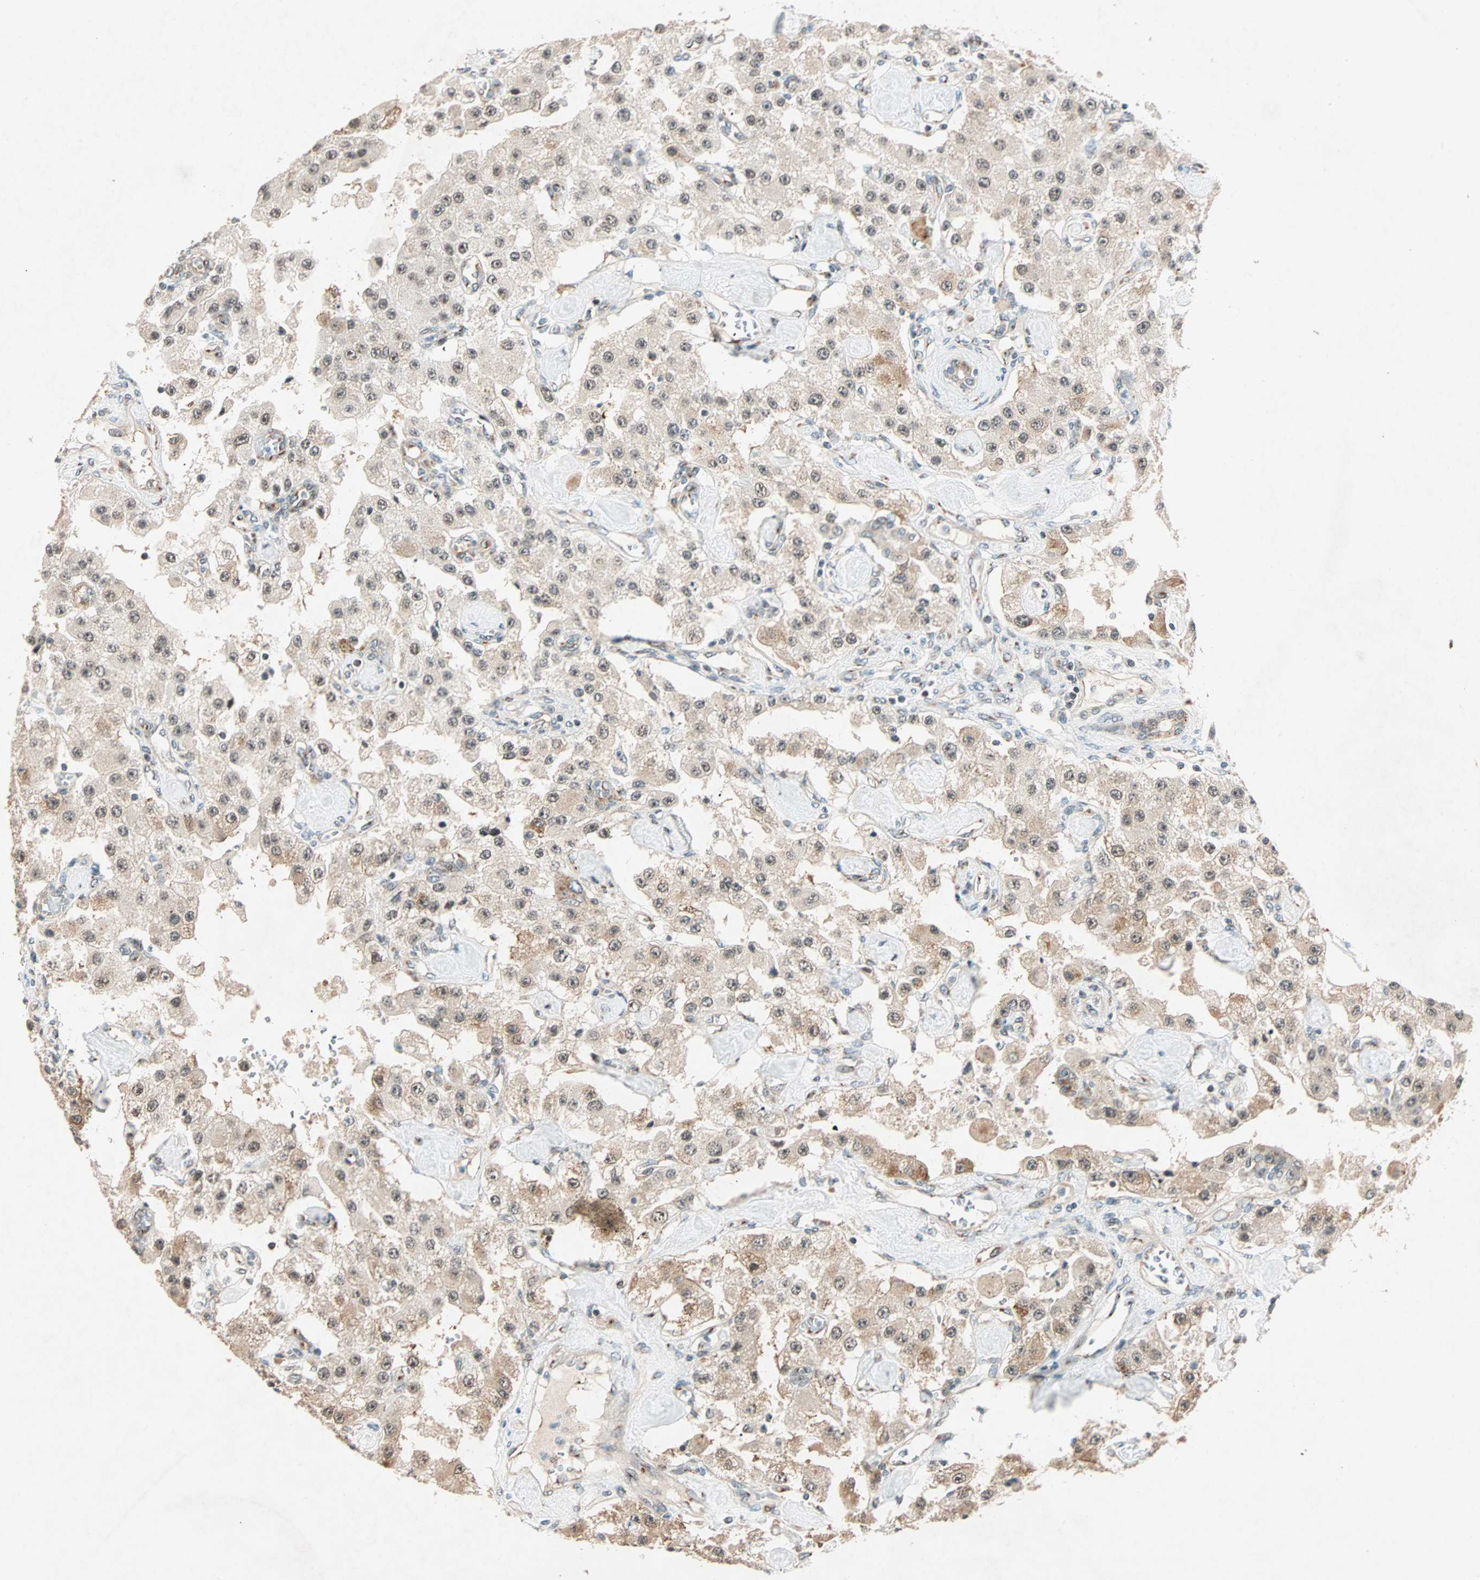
{"staining": {"intensity": "weak", "quantity": "25%-75%", "location": "cytoplasmic/membranous,nuclear"}, "tissue": "carcinoid", "cell_type": "Tumor cells", "image_type": "cancer", "snomed": [{"axis": "morphology", "description": "Carcinoid, malignant, NOS"}, {"axis": "topography", "description": "Pancreas"}], "caption": "Brown immunohistochemical staining in human malignant carcinoid displays weak cytoplasmic/membranous and nuclear expression in about 25%-75% of tumor cells. (Brightfield microscopy of DAB IHC at high magnification).", "gene": "PRDM2", "patient": {"sex": "male", "age": 41}}